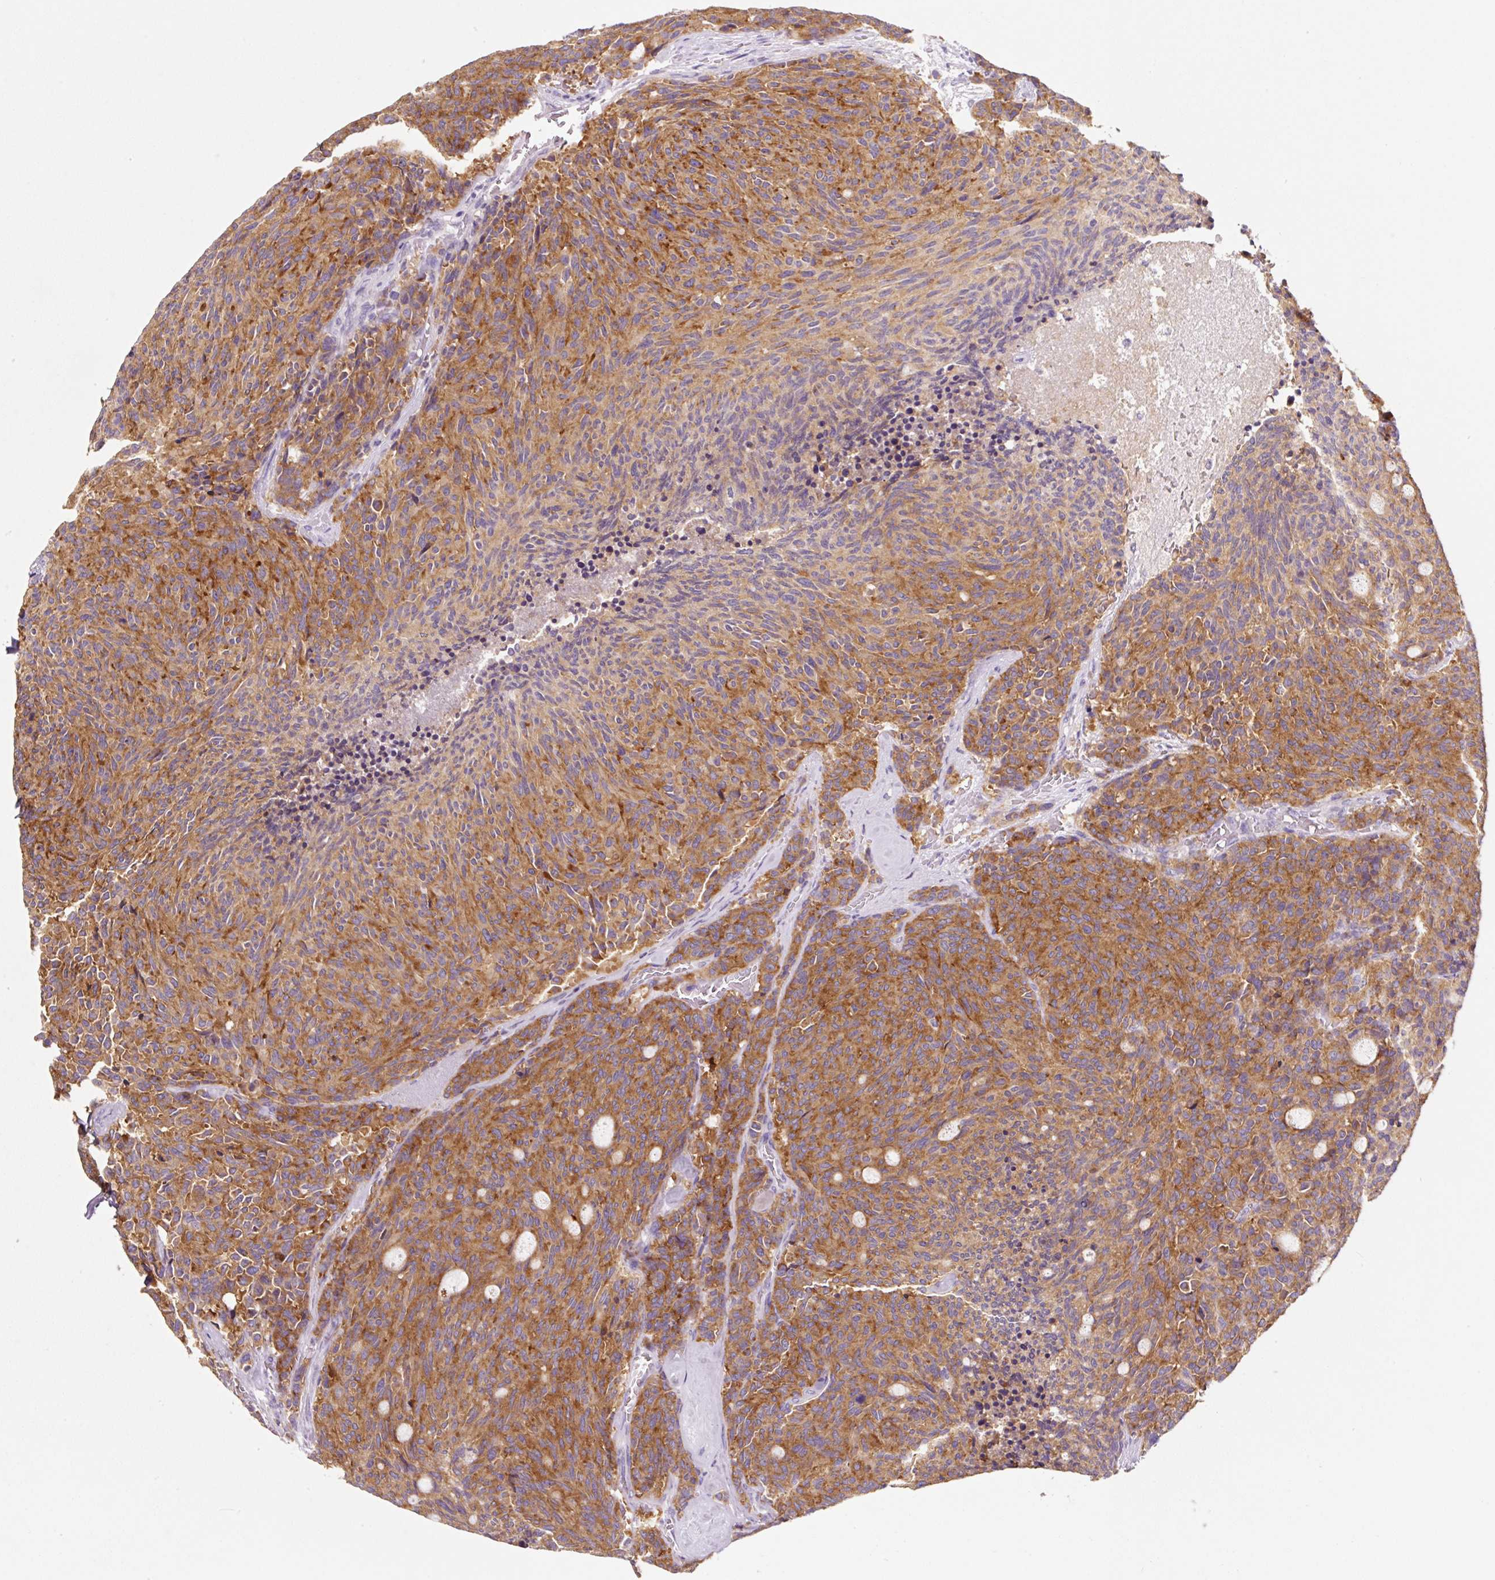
{"staining": {"intensity": "moderate", "quantity": ">75%", "location": "cytoplasmic/membranous"}, "tissue": "carcinoid", "cell_type": "Tumor cells", "image_type": "cancer", "snomed": [{"axis": "morphology", "description": "Carcinoid, malignant, NOS"}, {"axis": "topography", "description": "Pancreas"}], "caption": "Moderate cytoplasmic/membranous protein positivity is seen in approximately >75% of tumor cells in carcinoid.", "gene": "SYP", "patient": {"sex": "female", "age": 54}}